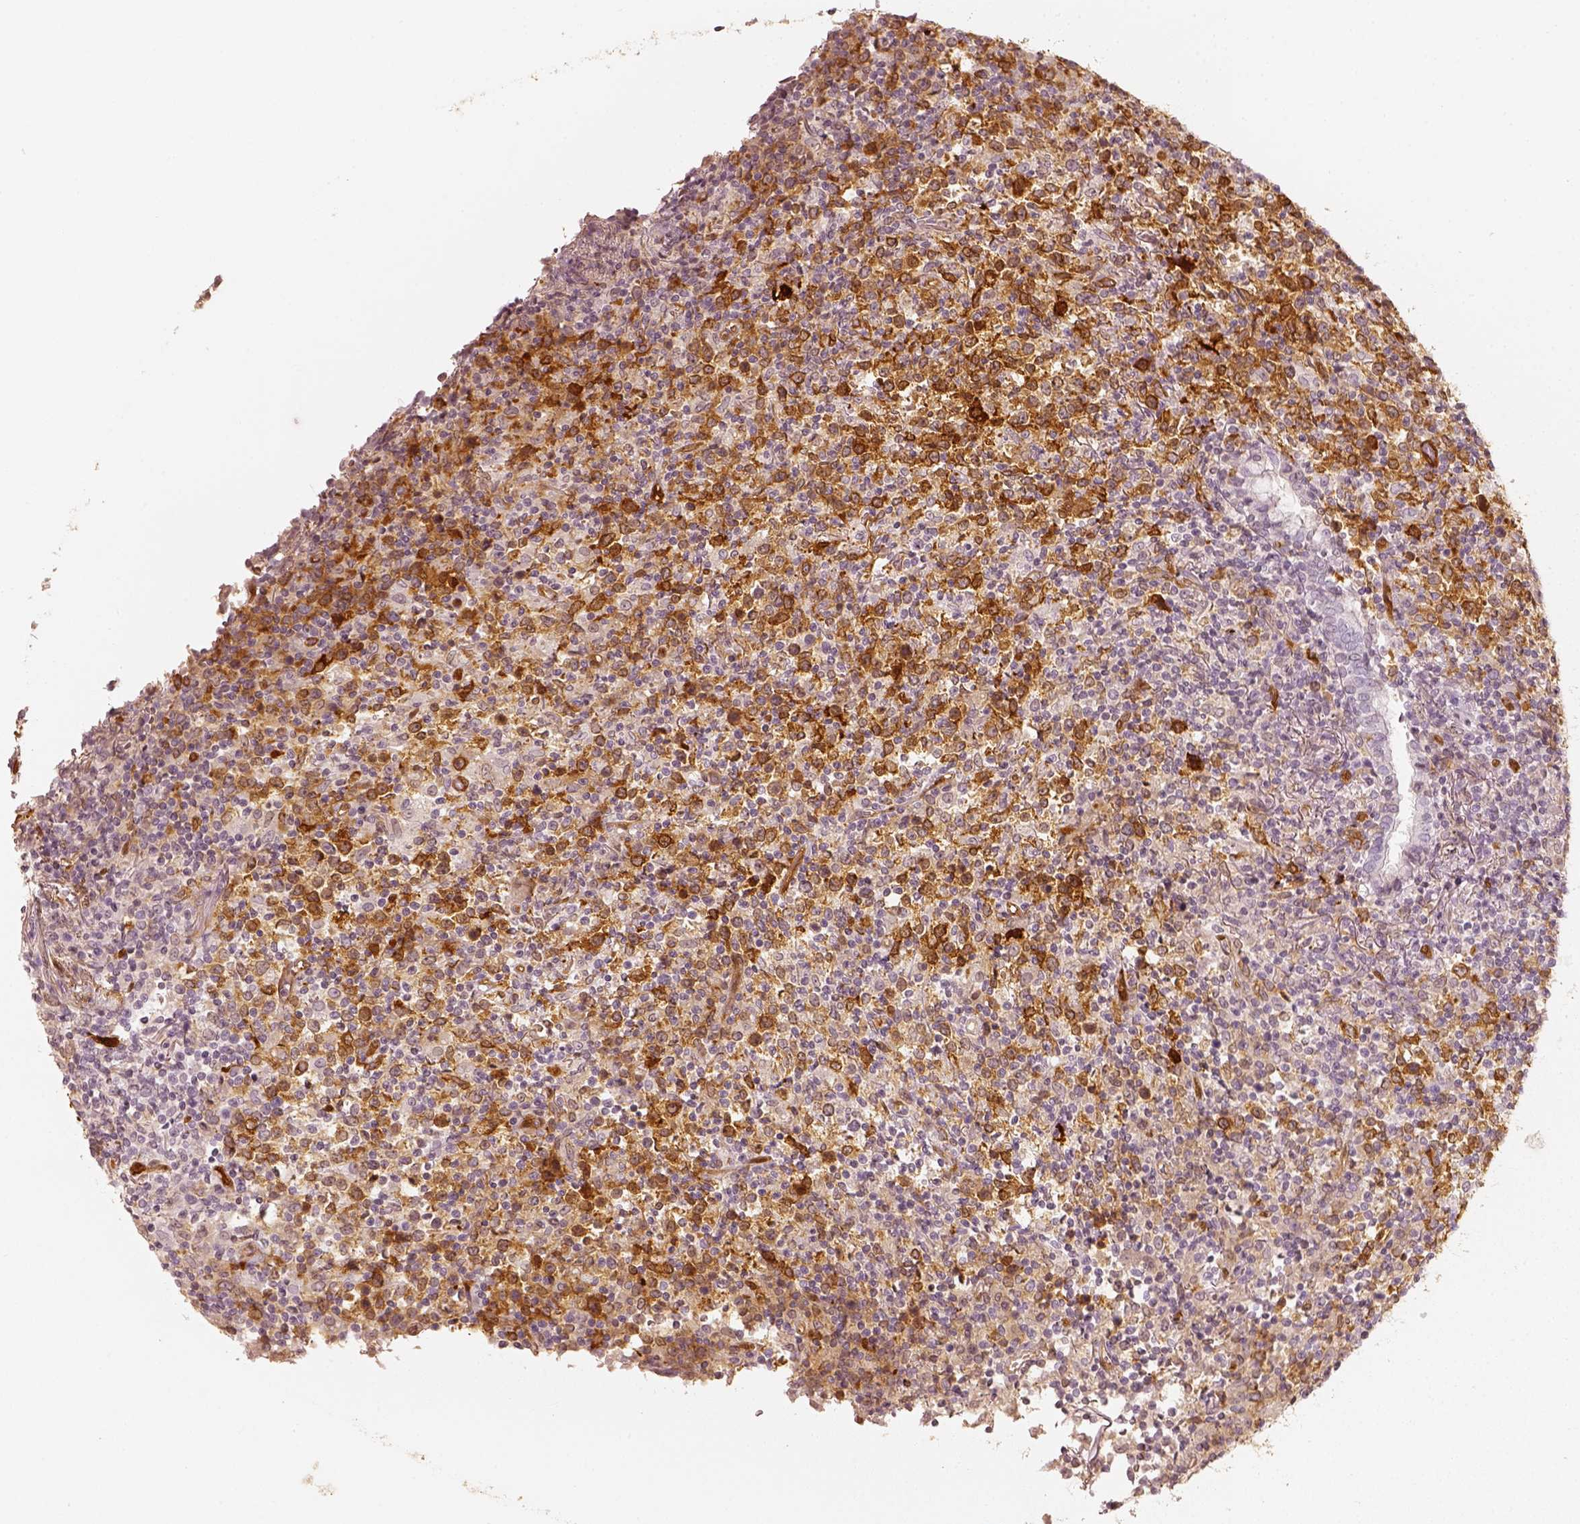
{"staining": {"intensity": "moderate", "quantity": "25%-75%", "location": "cytoplasmic/membranous"}, "tissue": "lymphoma", "cell_type": "Tumor cells", "image_type": "cancer", "snomed": [{"axis": "morphology", "description": "Malignant lymphoma, non-Hodgkin's type, High grade"}, {"axis": "topography", "description": "Lung"}], "caption": "A medium amount of moderate cytoplasmic/membranous expression is appreciated in about 25%-75% of tumor cells in lymphoma tissue.", "gene": "FSCN1", "patient": {"sex": "male", "age": 79}}